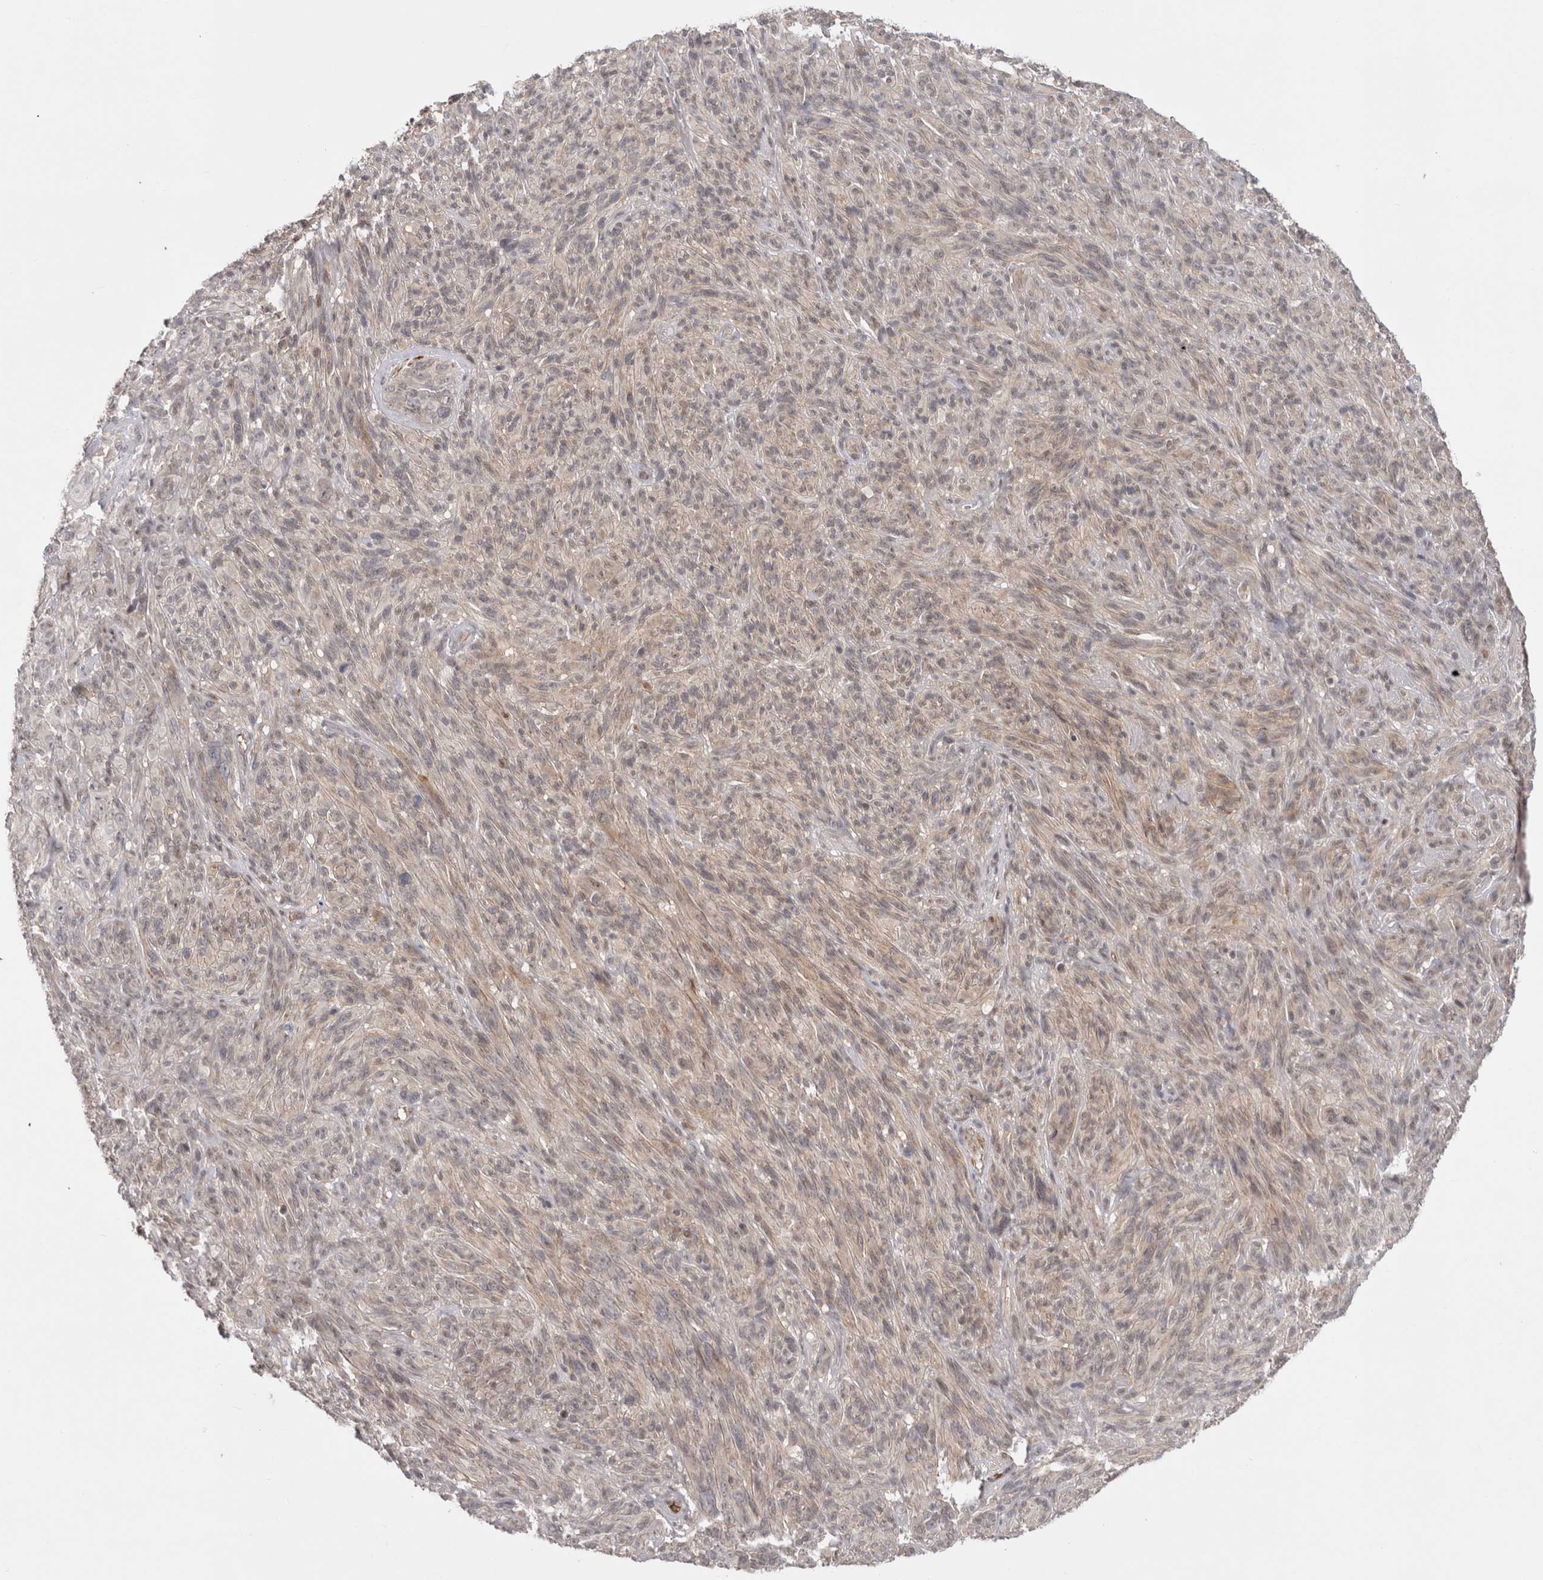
{"staining": {"intensity": "weak", "quantity": "<25%", "location": "cytoplasmic/membranous"}, "tissue": "melanoma", "cell_type": "Tumor cells", "image_type": "cancer", "snomed": [{"axis": "morphology", "description": "Malignant melanoma, NOS"}, {"axis": "topography", "description": "Skin of head"}], "caption": "Immunohistochemistry (IHC) histopathology image of neoplastic tissue: melanoma stained with DAB (3,3'-diaminobenzidine) displays no significant protein expression in tumor cells. (DAB (3,3'-diaminobenzidine) immunohistochemistry (IHC) visualized using brightfield microscopy, high magnification).", "gene": "ZNF318", "patient": {"sex": "male", "age": 96}}